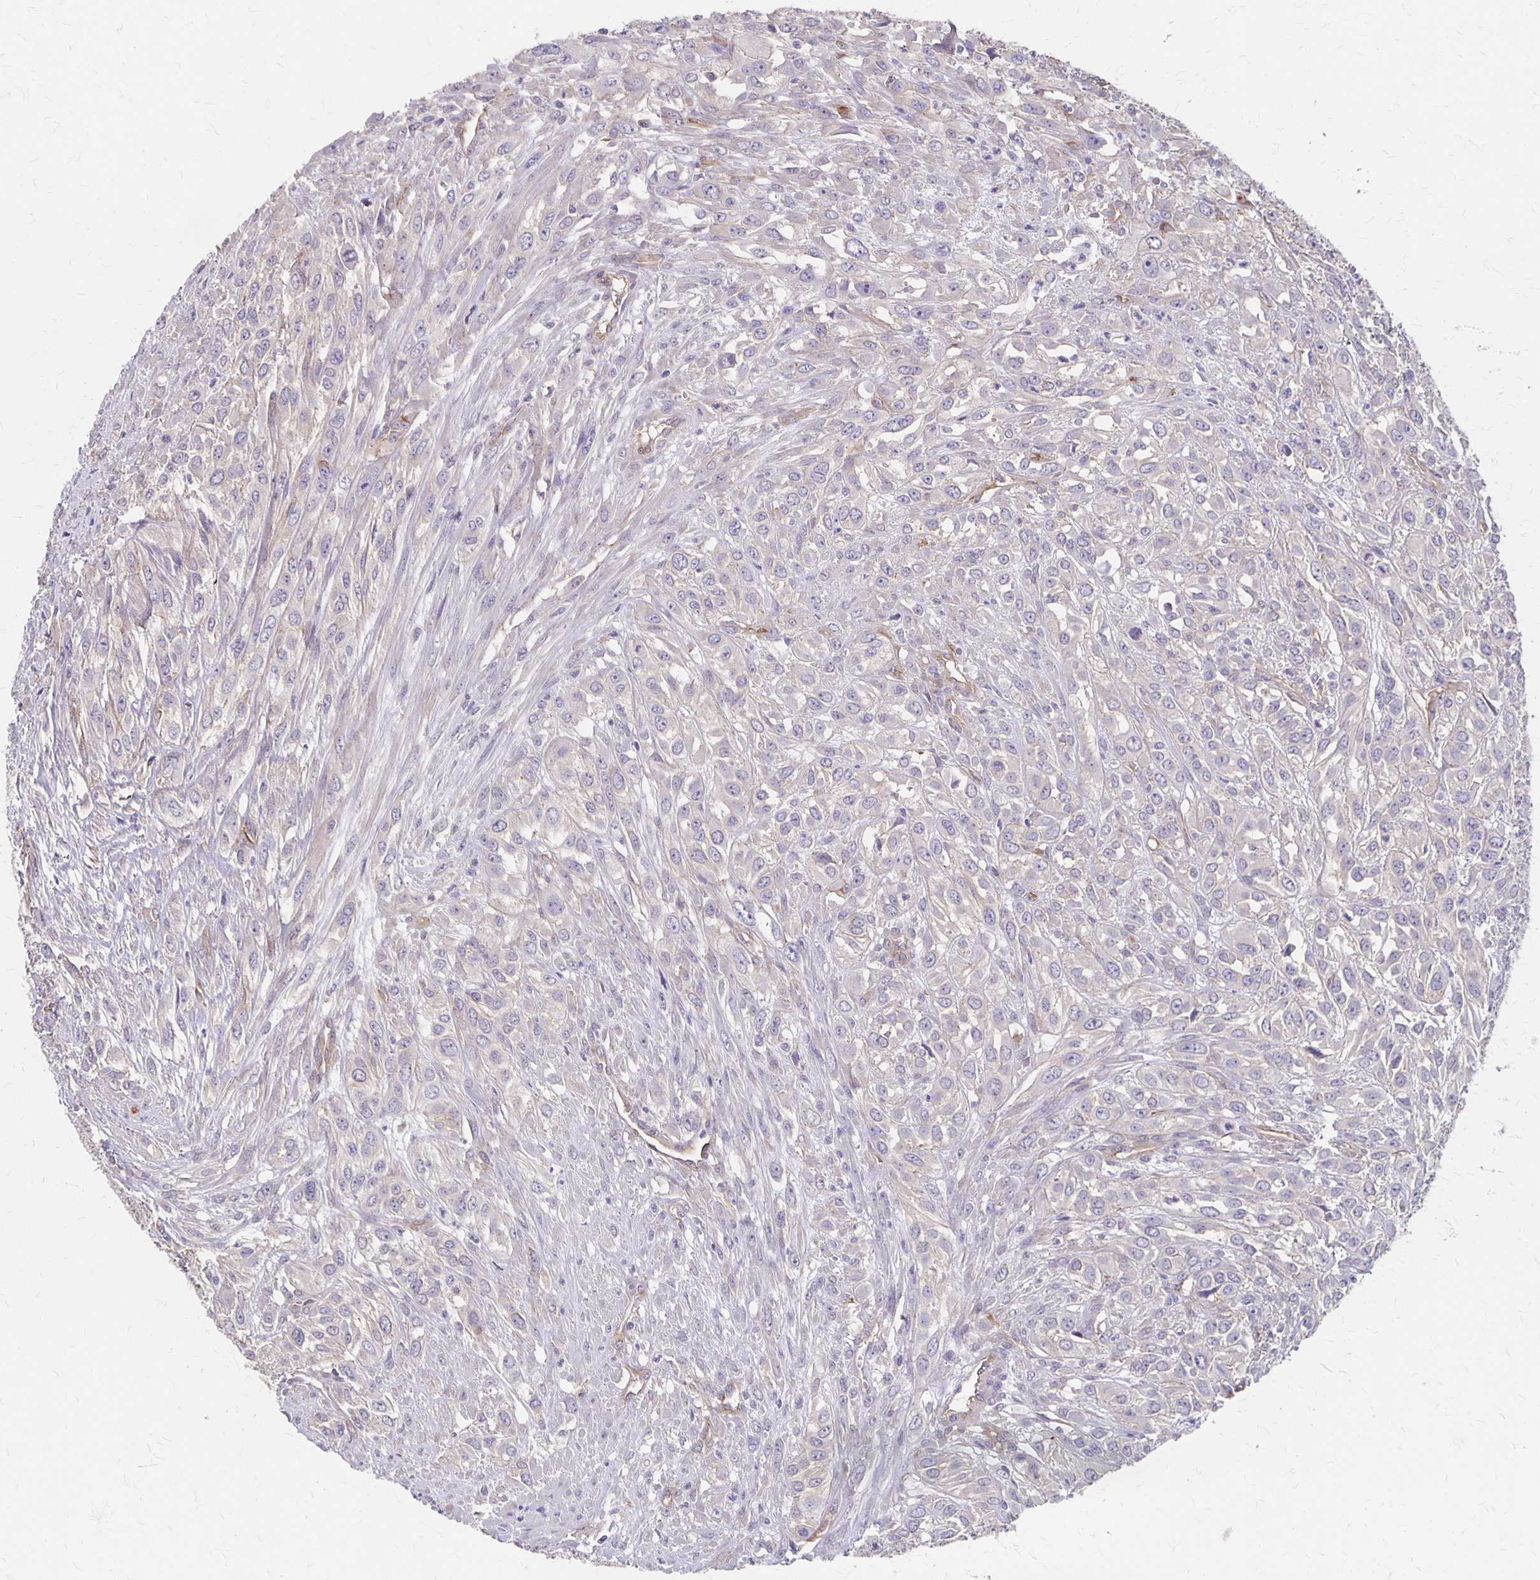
{"staining": {"intensity": "negative", "quantity": "none", "location": "none"}, "tissue": "urothelial cancer", "cell_type": "Tumor cells", "image_type": "cancer", "snomed": [{"axis": "morphology", "description": "Urothelial carcinoma, High grade"}, {"axis": "topography", "description": "Urinary bladder"}], "caption": "Immunohistochemical staining of urothelial cancer exhibits no significant positivity in tumor cells. (Stains: DAB (3,3'-diaminobenzidine) immunohistochemistry with hematoxylin counter stain, Microscopy: brightfield microscopy at high magnification).", "gene": "PPP1R3E", "patient": {"sex": "male", "age": 67}}